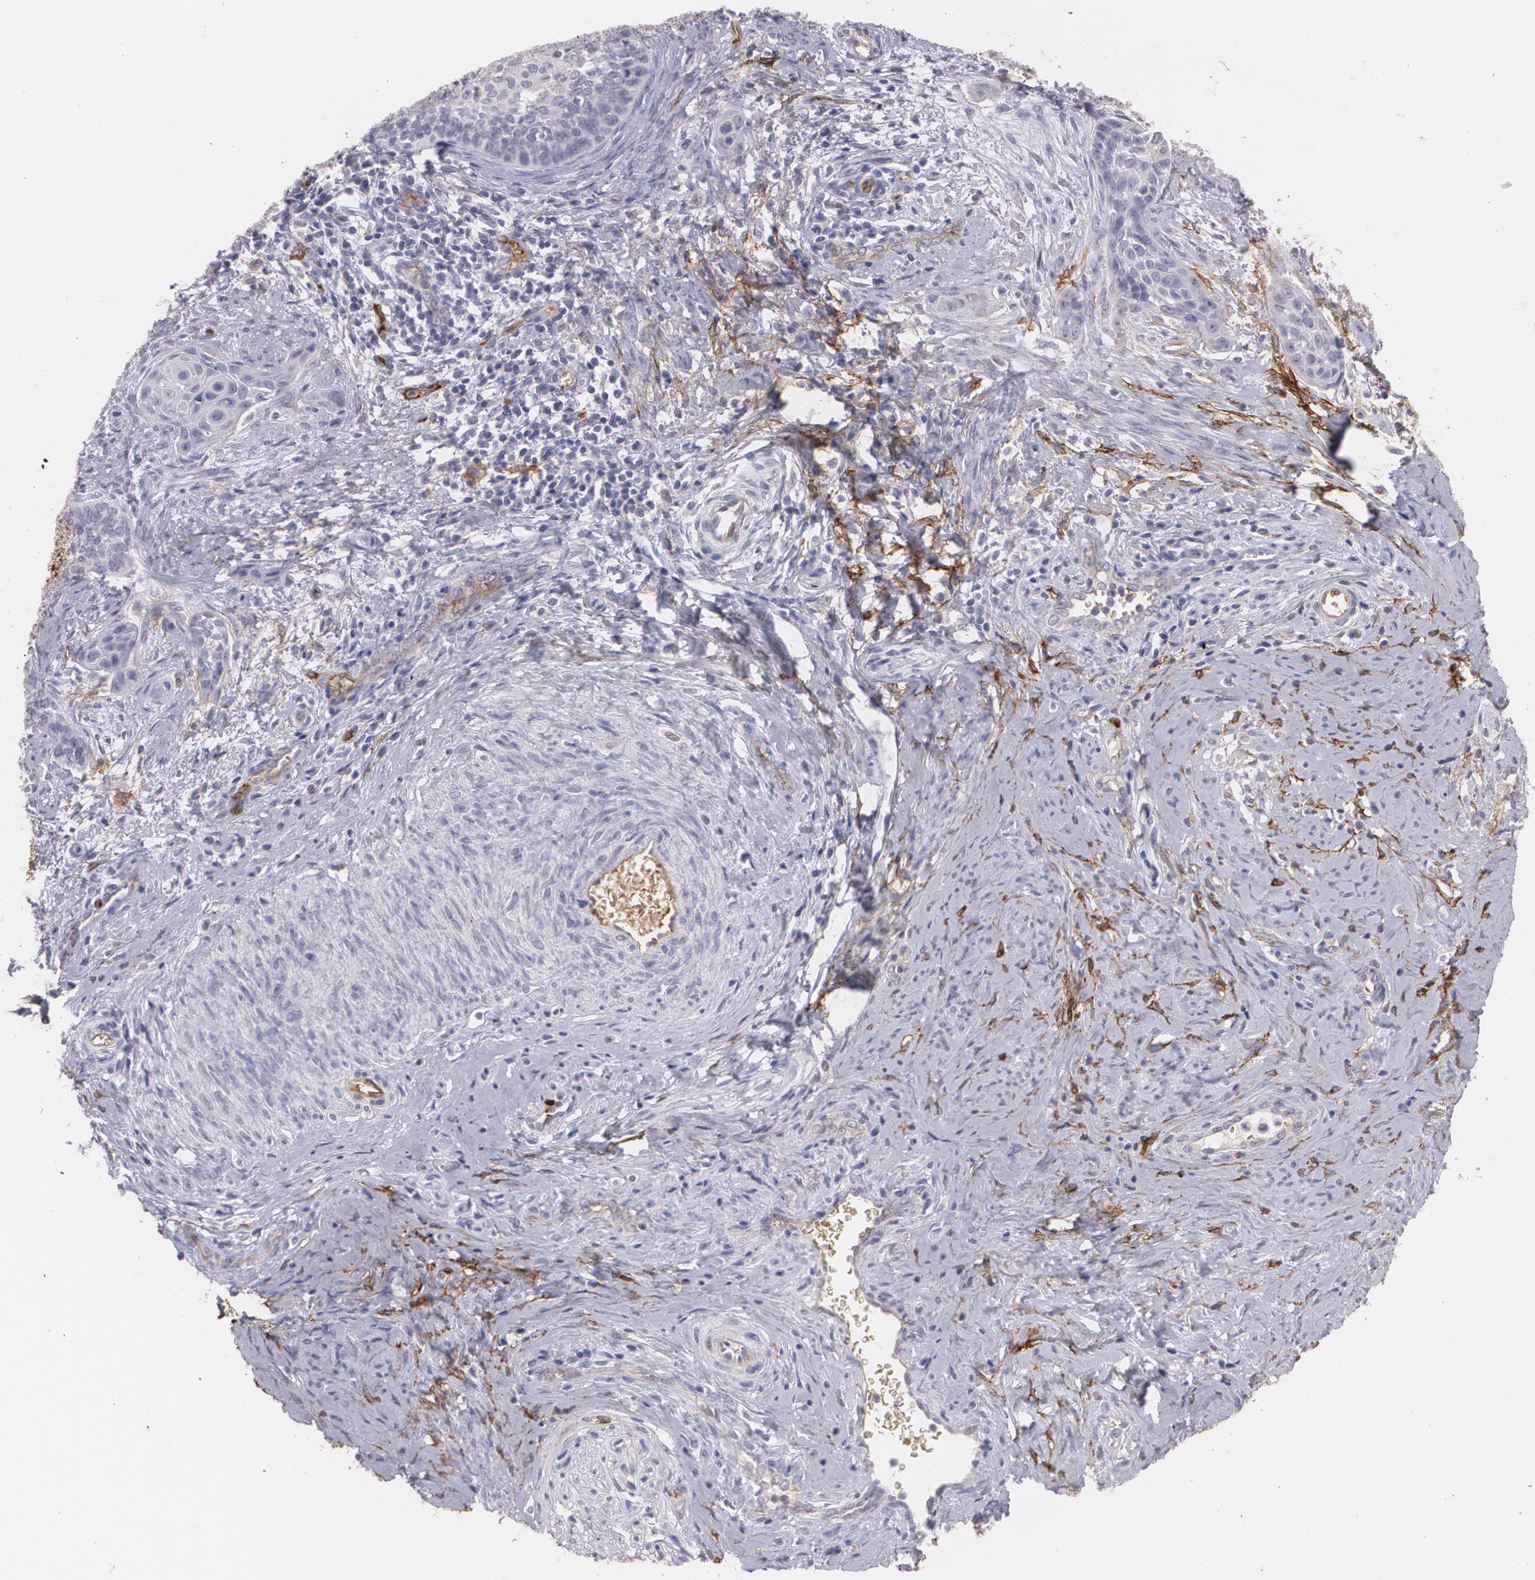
{"staining": {"intensity": "negative", "quantity": "none", "location": "none"}, "tissue": "cervical cancer", "cell_type": "Tumor cells", "image_type": "cancer", "snomed": [{"axis": "morphology", "description": "Squamous cell carcinoma, NOS"}, {"axis": "topography", "description": "Cervix"}], "caption": "A micrograph of human cervical cancer (squamous cell carcinoma) is negative for staining in tumor cells.", "gene": "ACE", "patient": {"sex": "female", "age": 33}}